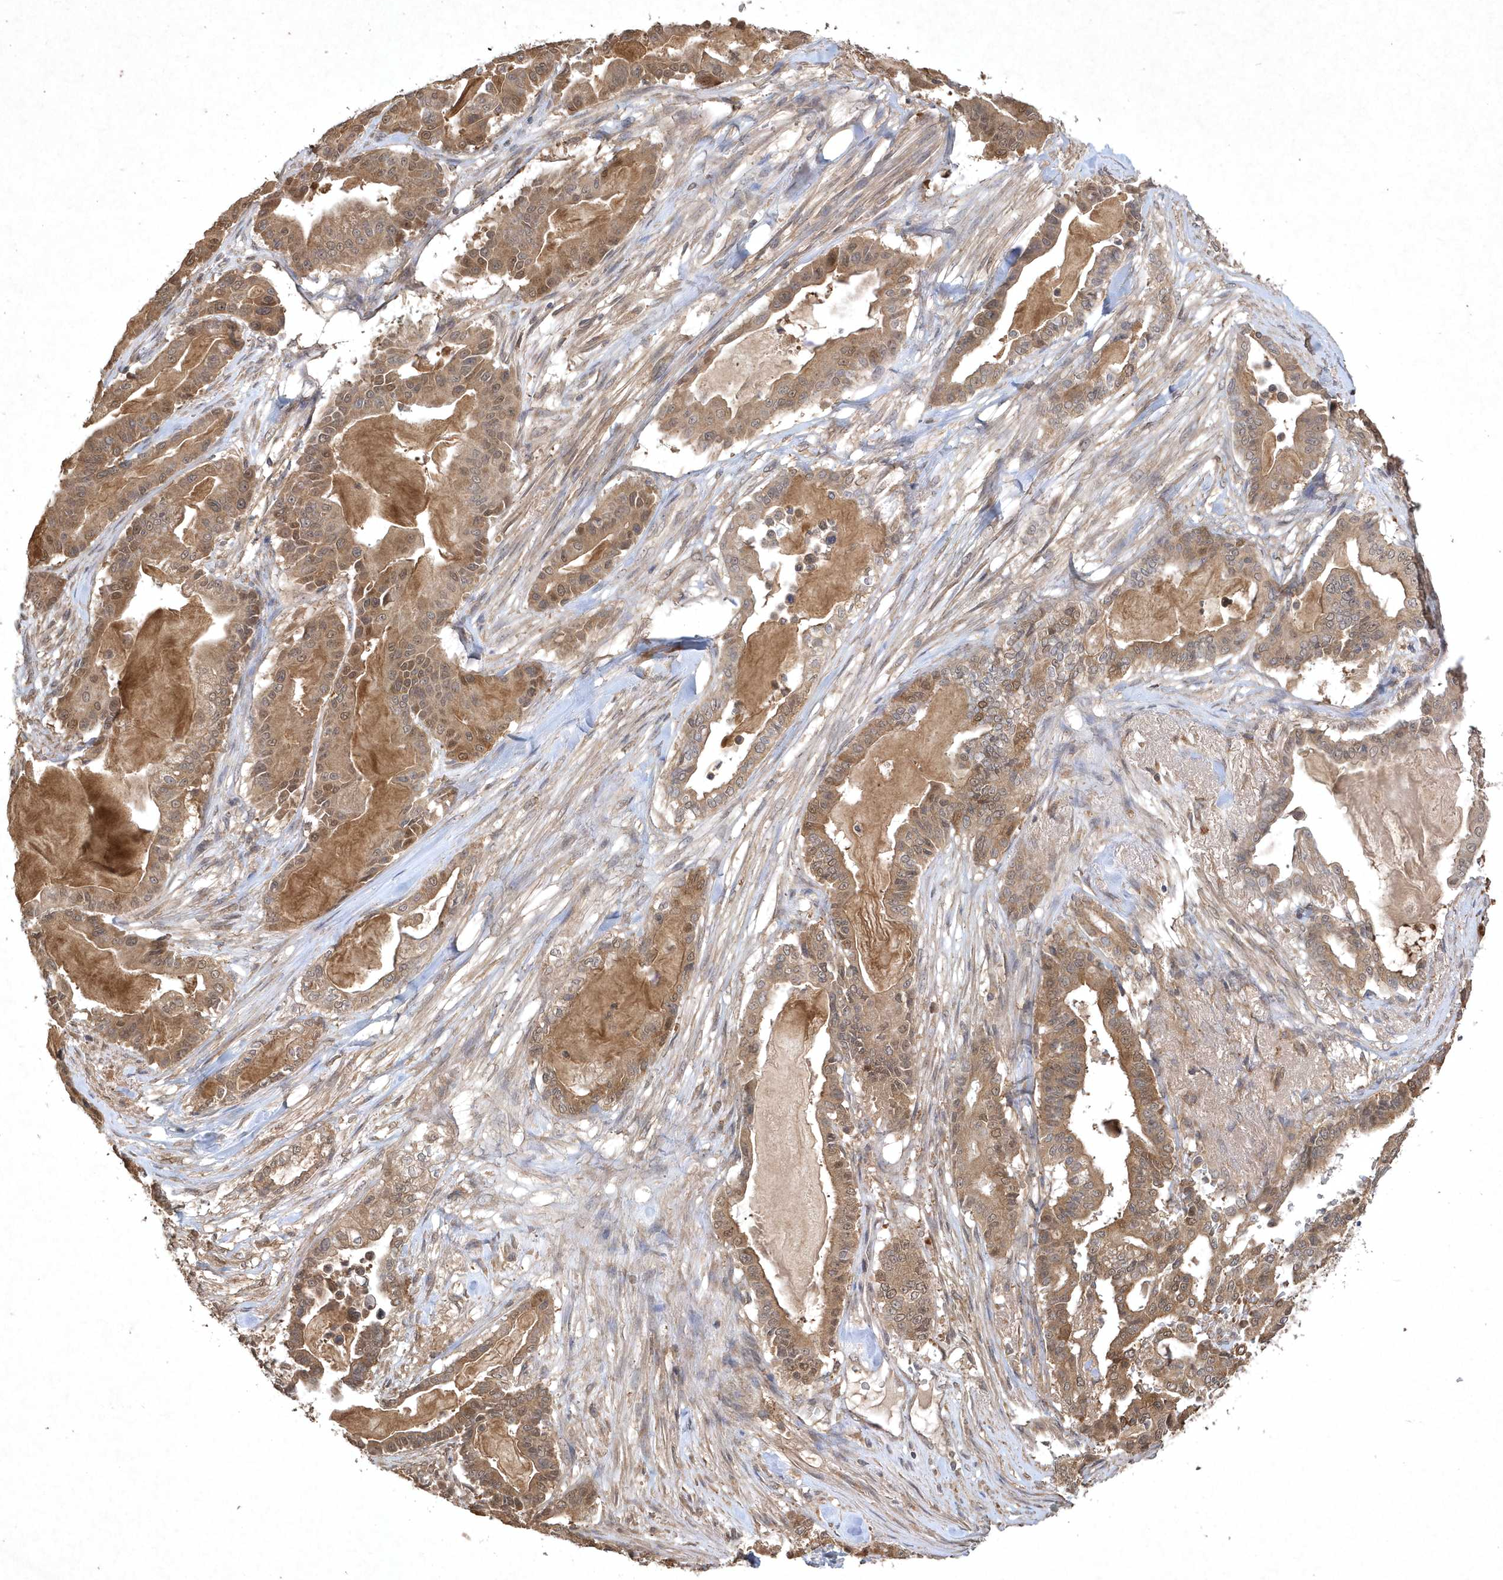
{"staining": {"intensity": "moderate", "quantity": ">75%", "location": "cytoplasmic/membranous,nuclear"}, "tissue": "pancreatic cancer", "cell_type": "Tumor cells", "image_type": "cancer", "snomed": [{"axis": "morphology", "description": "Adenocarcinoma, NOS"}, {"axis": "topography", "description": "Pancreas"}], "caption": "Immunohistochemical staining of human pancreatic adenocarcinoma demonstrates medium levels of moderate cytoplasmic/membranous and nuclear positivity in approximately >75% of tumor cells.", "gene": "AKR7A2", "patient": {"sex": "male", "age": 63}}